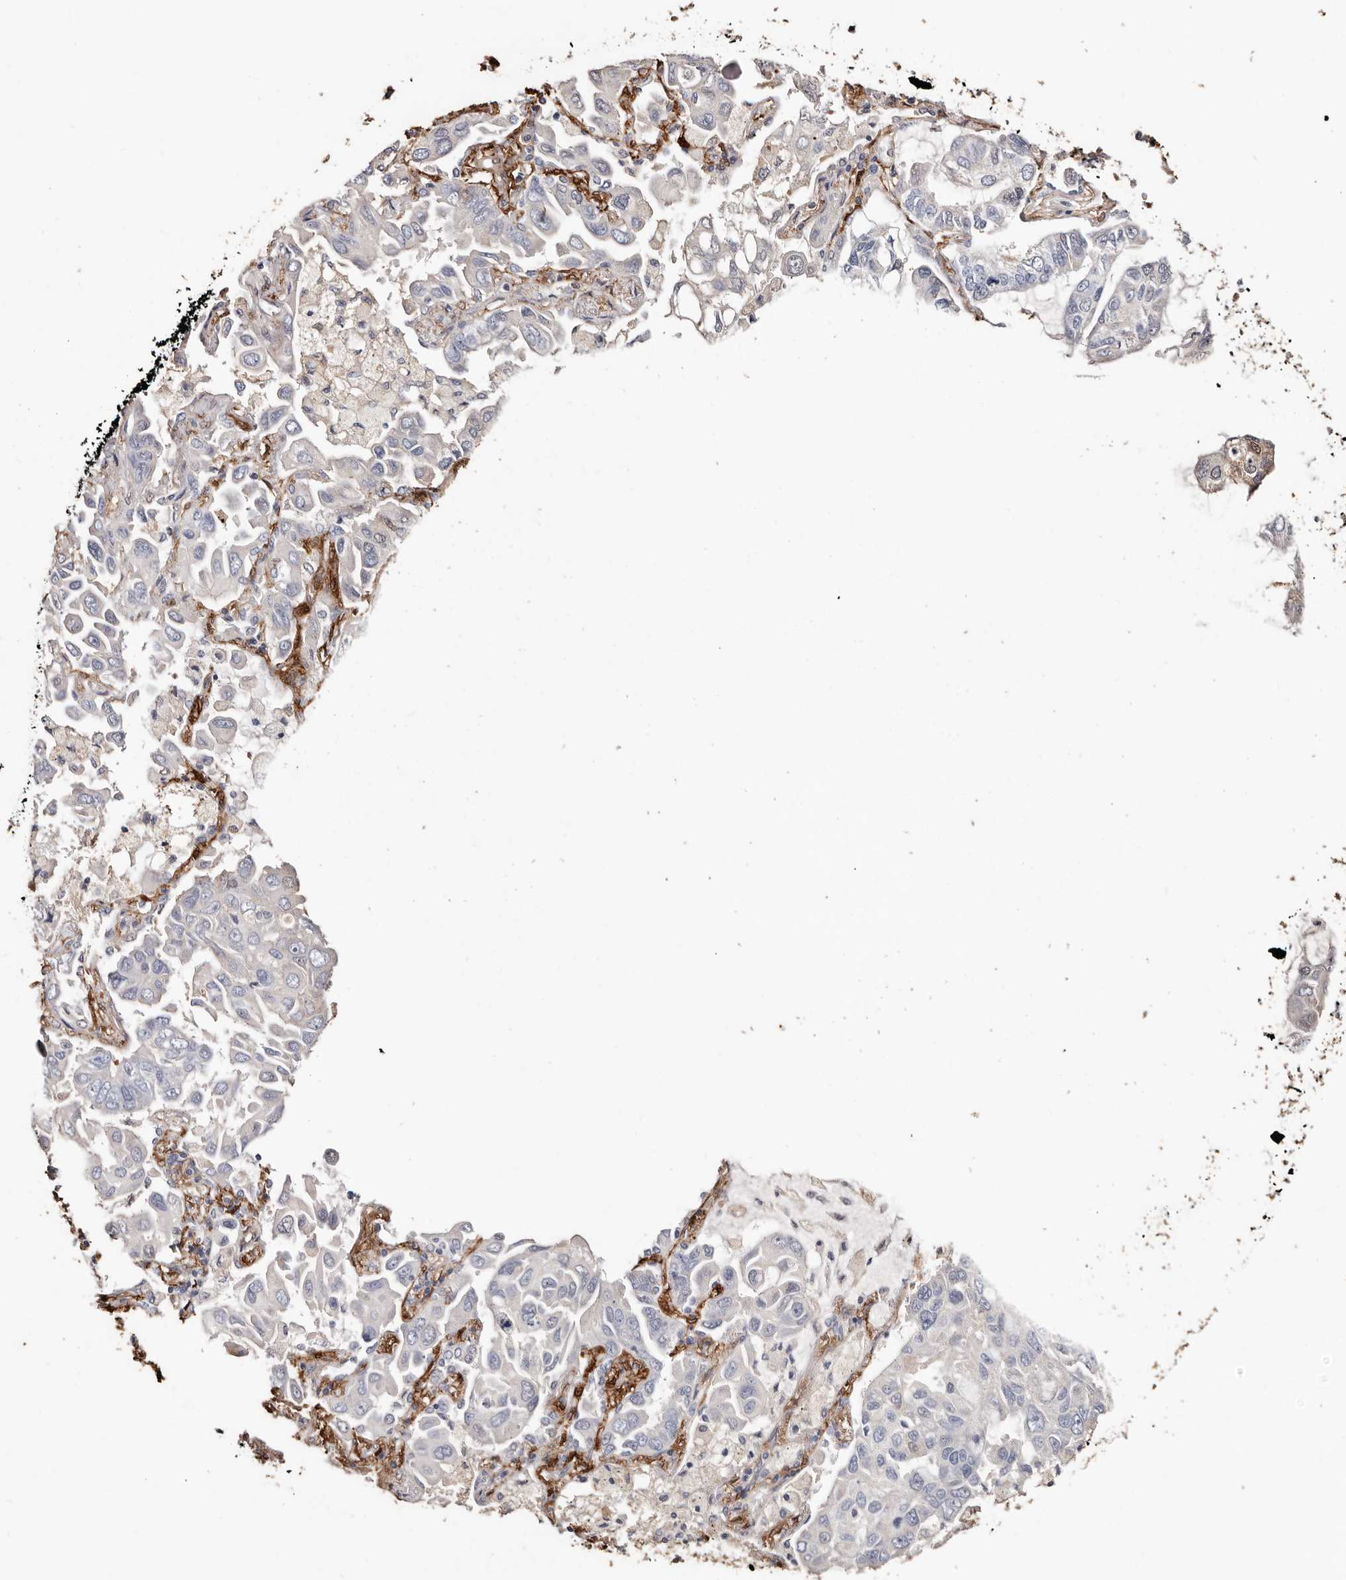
{"staining": {"intensity": "negative", "quantity": "none", "location": "none"}, "tissue": "lung cancer", "cell_type": "Tumor cells", "image_type": "cancer", "snomed": [{"axis": "morphology", "description": "Adenocarcinoma, NOS"}, {"axis": "topography", "description": "Lung"}], "caption": "High magnification brightfield microscopy of adenocarcinoma (lung) stained with DAB (3,3'-diaminobenzidine) (brown) and counterstained with hematoxylin (blue): tumor cells show no significant staining. The staining was performed using DAB (3,3'-diaminobenzidine) to visualize the protein expression in brown, while the nuclei were stained in blue with hematoxylin (Magnification: 20x).", "gene": "TGM2", "patient": {"sex": "male", "age": 64}}